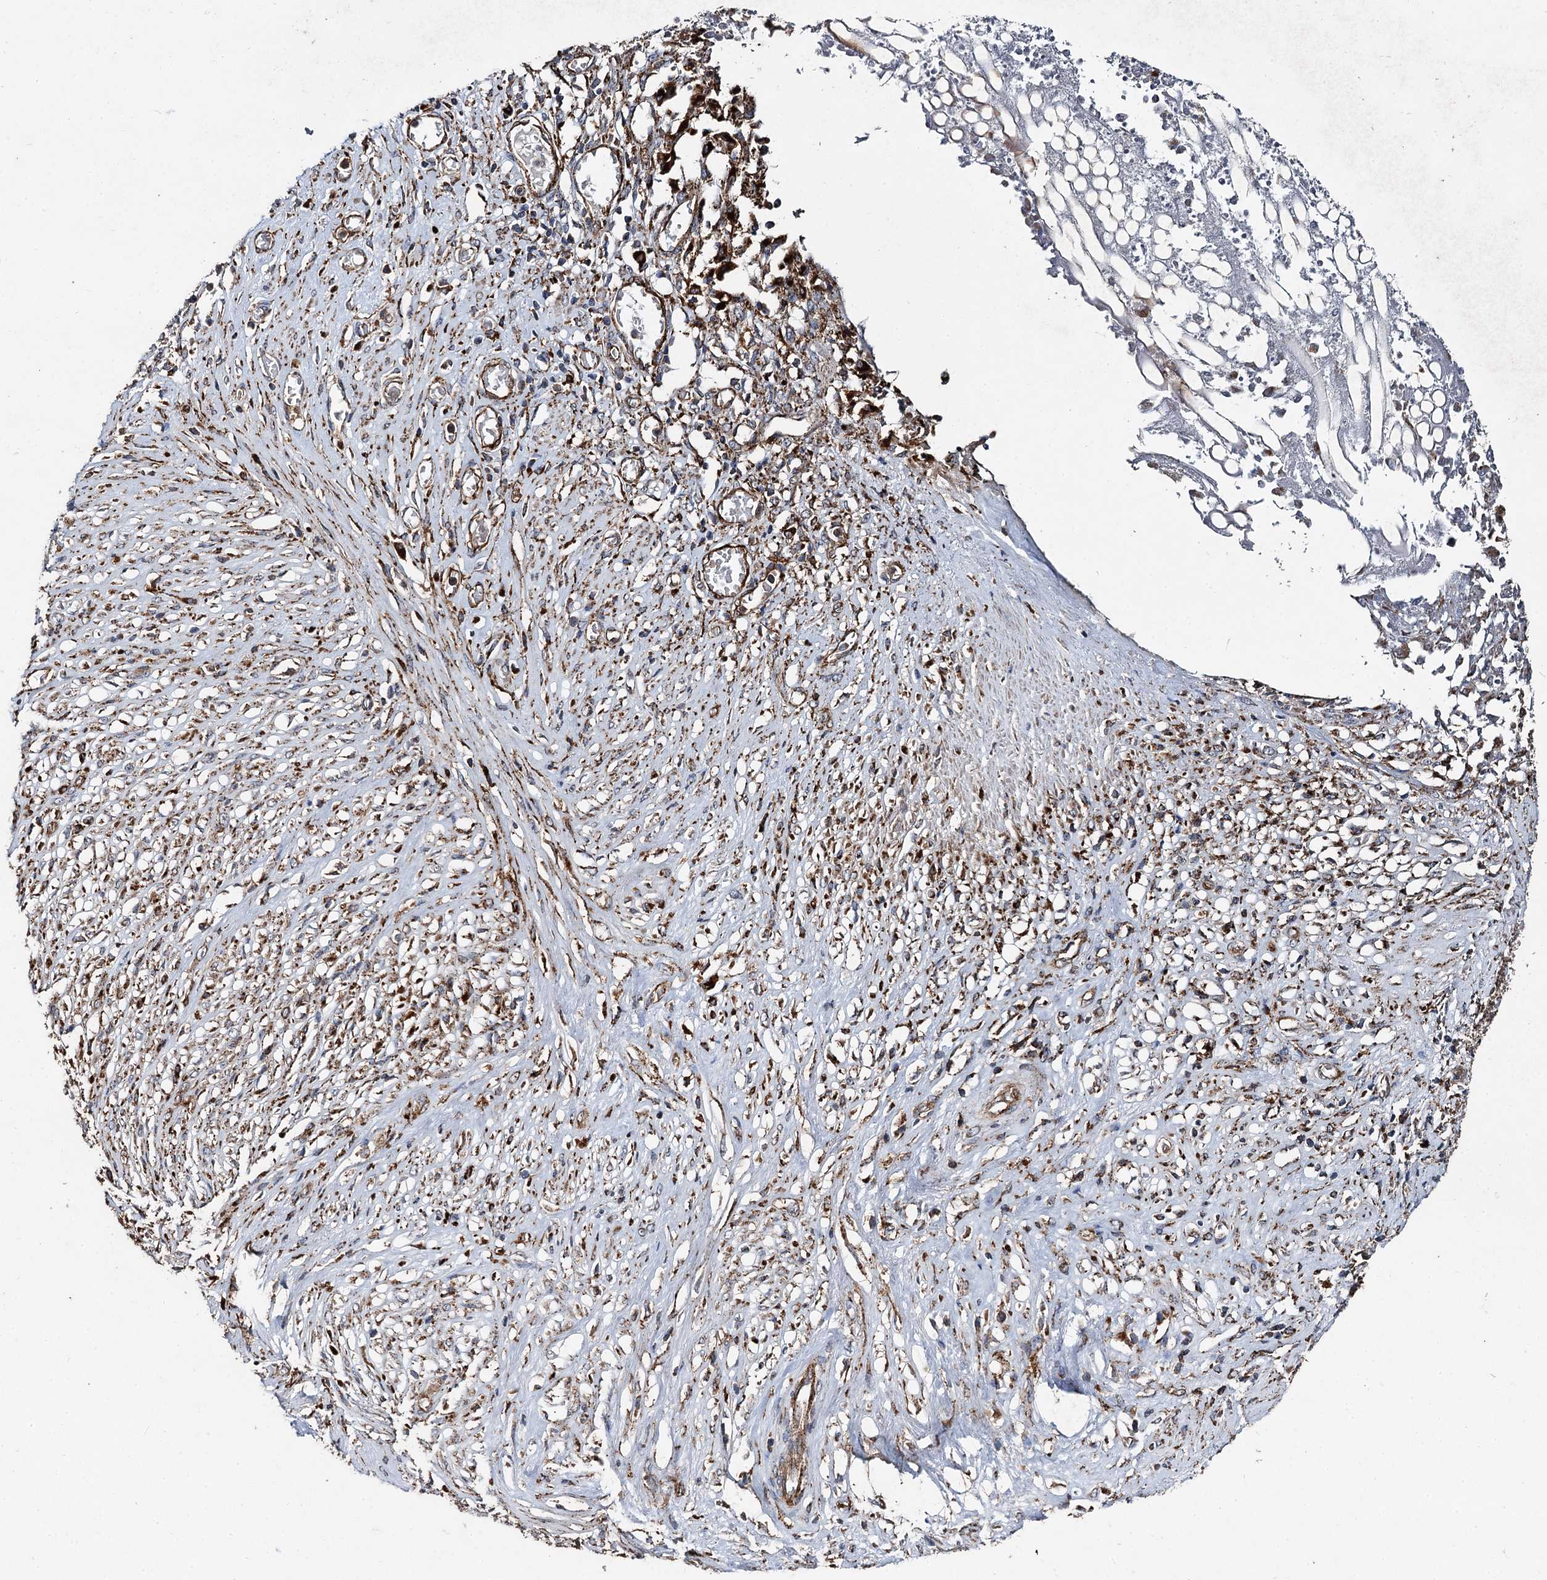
{"staining": {"intensity": "strong", "quantity": ">75%", "location": "cytoplasmic/membranous"}, "tissue": "stomach cancer", "cell_type": "Tumor cells", "image_type": "cancer", "snomed": [{"axis": "morphology", "description": "Adenocarcinoma, NOS"}, {"axis": "morphology", "description": "Adenocarcinoma, High grade"}, {"axis": "topography", "description": "Stomach, upper"}, {"axis": "topography", "description": "Stomach, lower"}], "caption": "Tumor cells exhibit high levels of strong cytoplasmic/membranous expression in about >75% of cells in stomach cancer (adenocarcinoma).", "gene": "GBA1", "patient": {"sex": "female", "age": 65}}